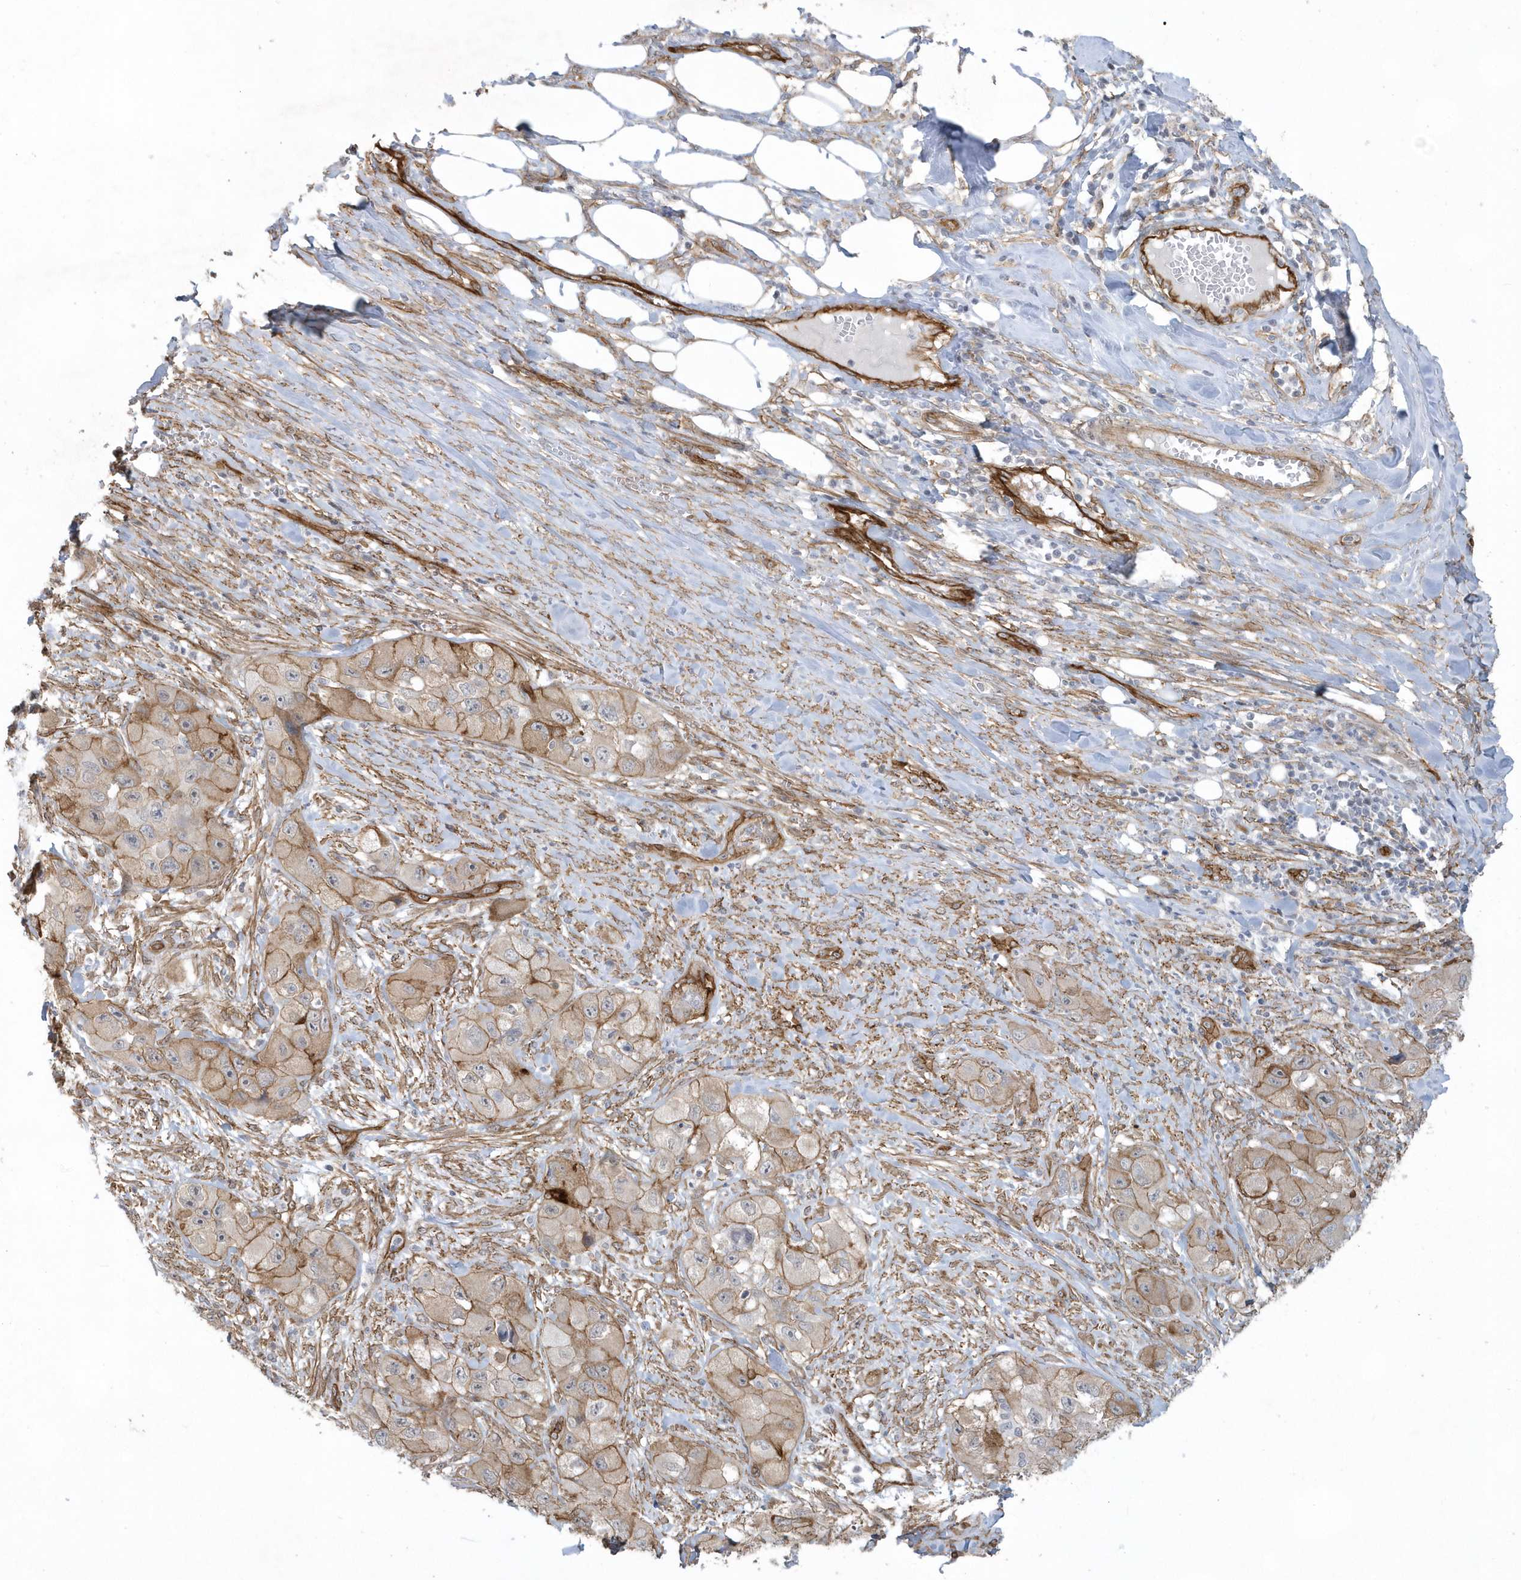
{"staining": {"intensity": "moderate", "quantity": ">75%", "location": "cytoplasmic/membranous"}, "tissue": "skin cancer", "cell_type": "Tumor cells", "image_type": "cancer", "snomed": [{"axis": "morphology", "description": "Squamous cell carcinoma, NOS"}, {"axis": "topography", "description": "Skin"}, {"axis": "topography", "description": "Subcutis"}], "caption": "A medium amount of moderate cytoplasmic/membranous expression is appreciated in approximately >75% of tumor cells in skin squamous cell carcinoma tissue.", "gene": "RAI14", "patient": {"sex": "male", "age": 73}}